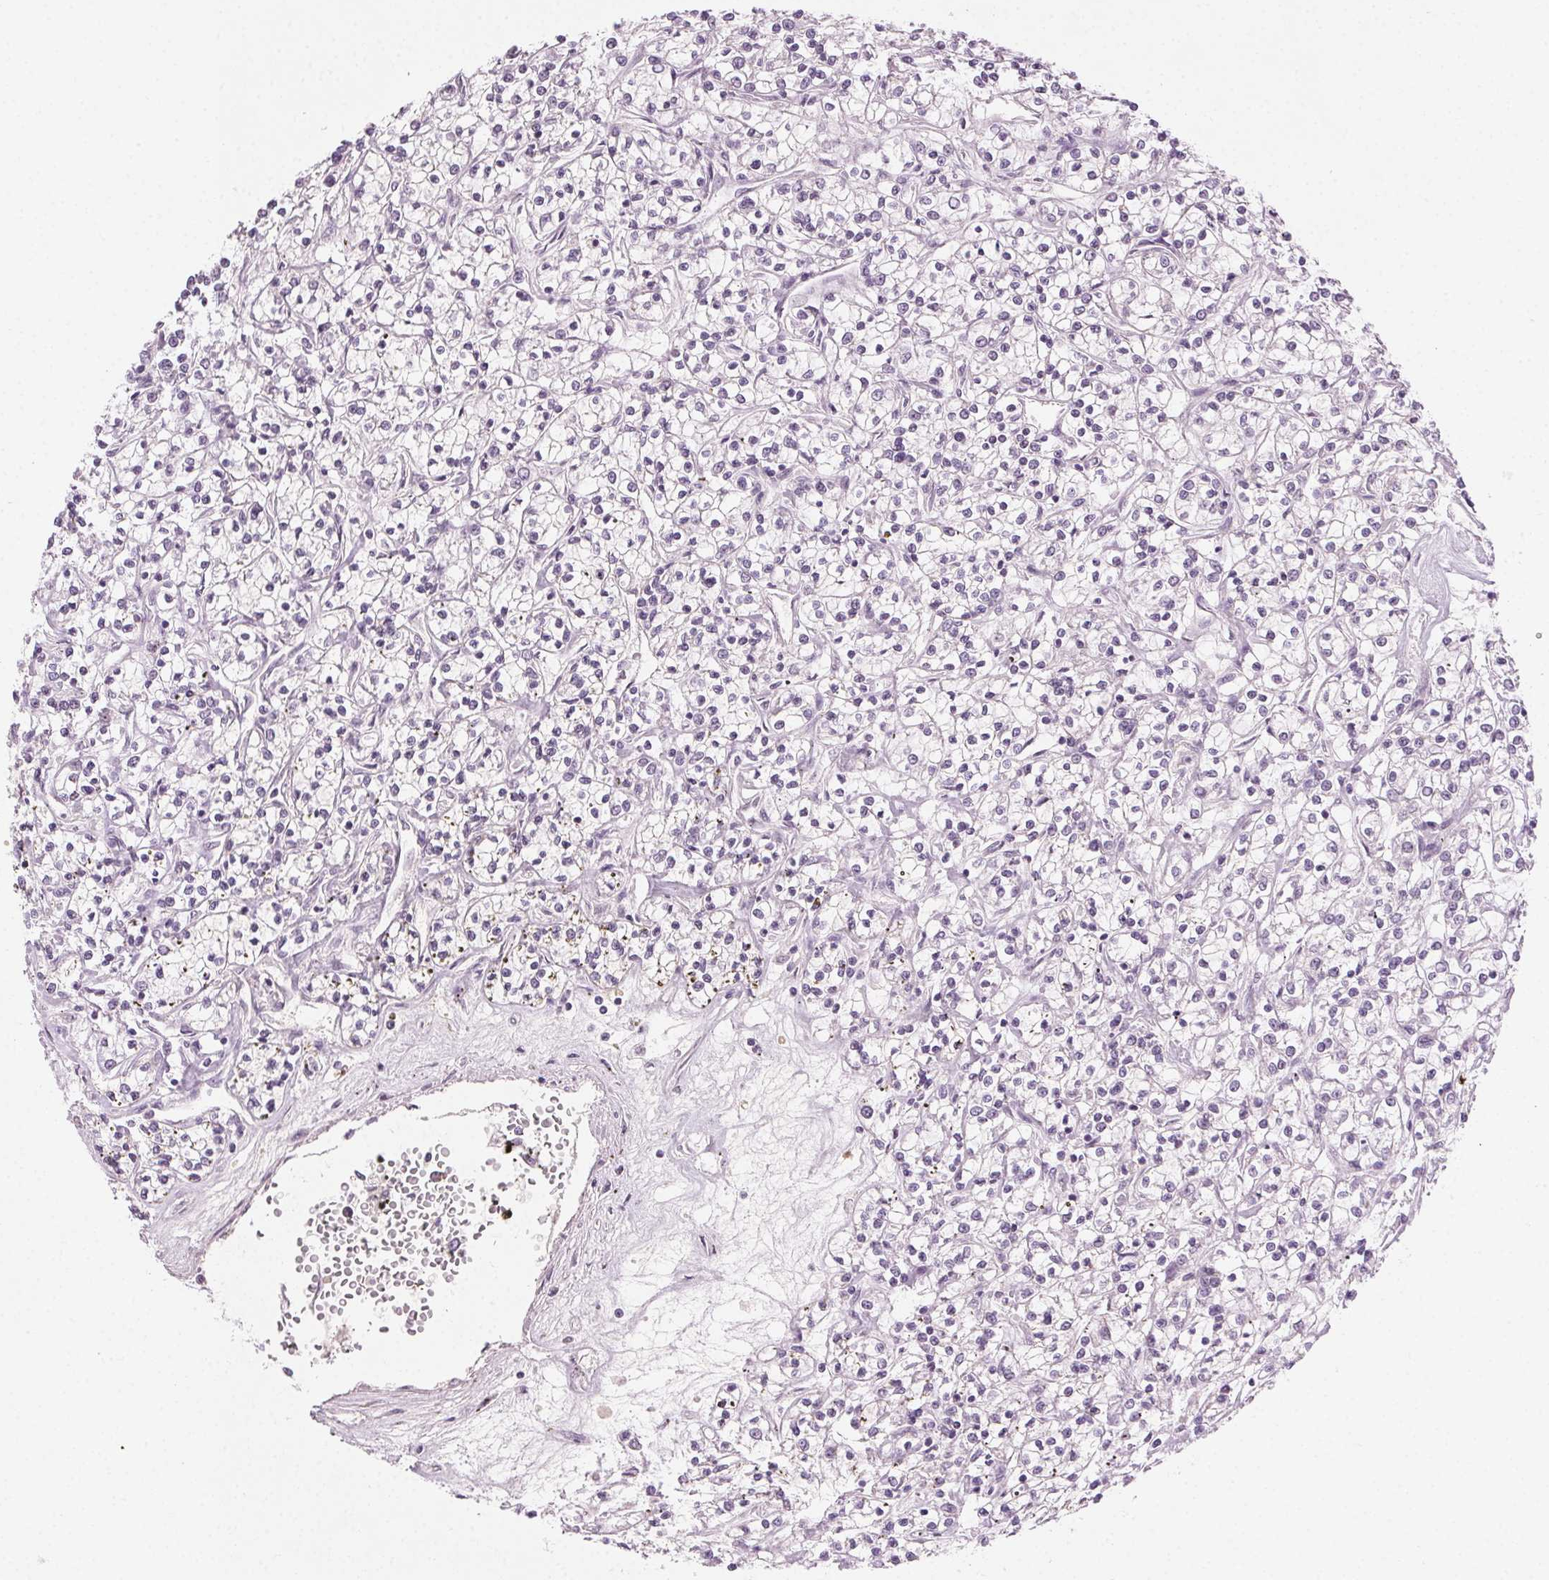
{"staining": {"intensity": "negative", "quantity": "none", "location": "none"}, "tissue": "renal cancer", "cell_type": "Tumor cells", "image_type": "cancer", "snomed": [{"axis": "morphology", "description": "Adenocarcinoma, NOS"}, {"axis": "topography", "description": "Kidney"}], "caption": "An image of human adenocarcinoma (renal) is negative for staining in tumor cells.", "gene": "HSF5", "patient": {"sex": "female", "age": 59}}